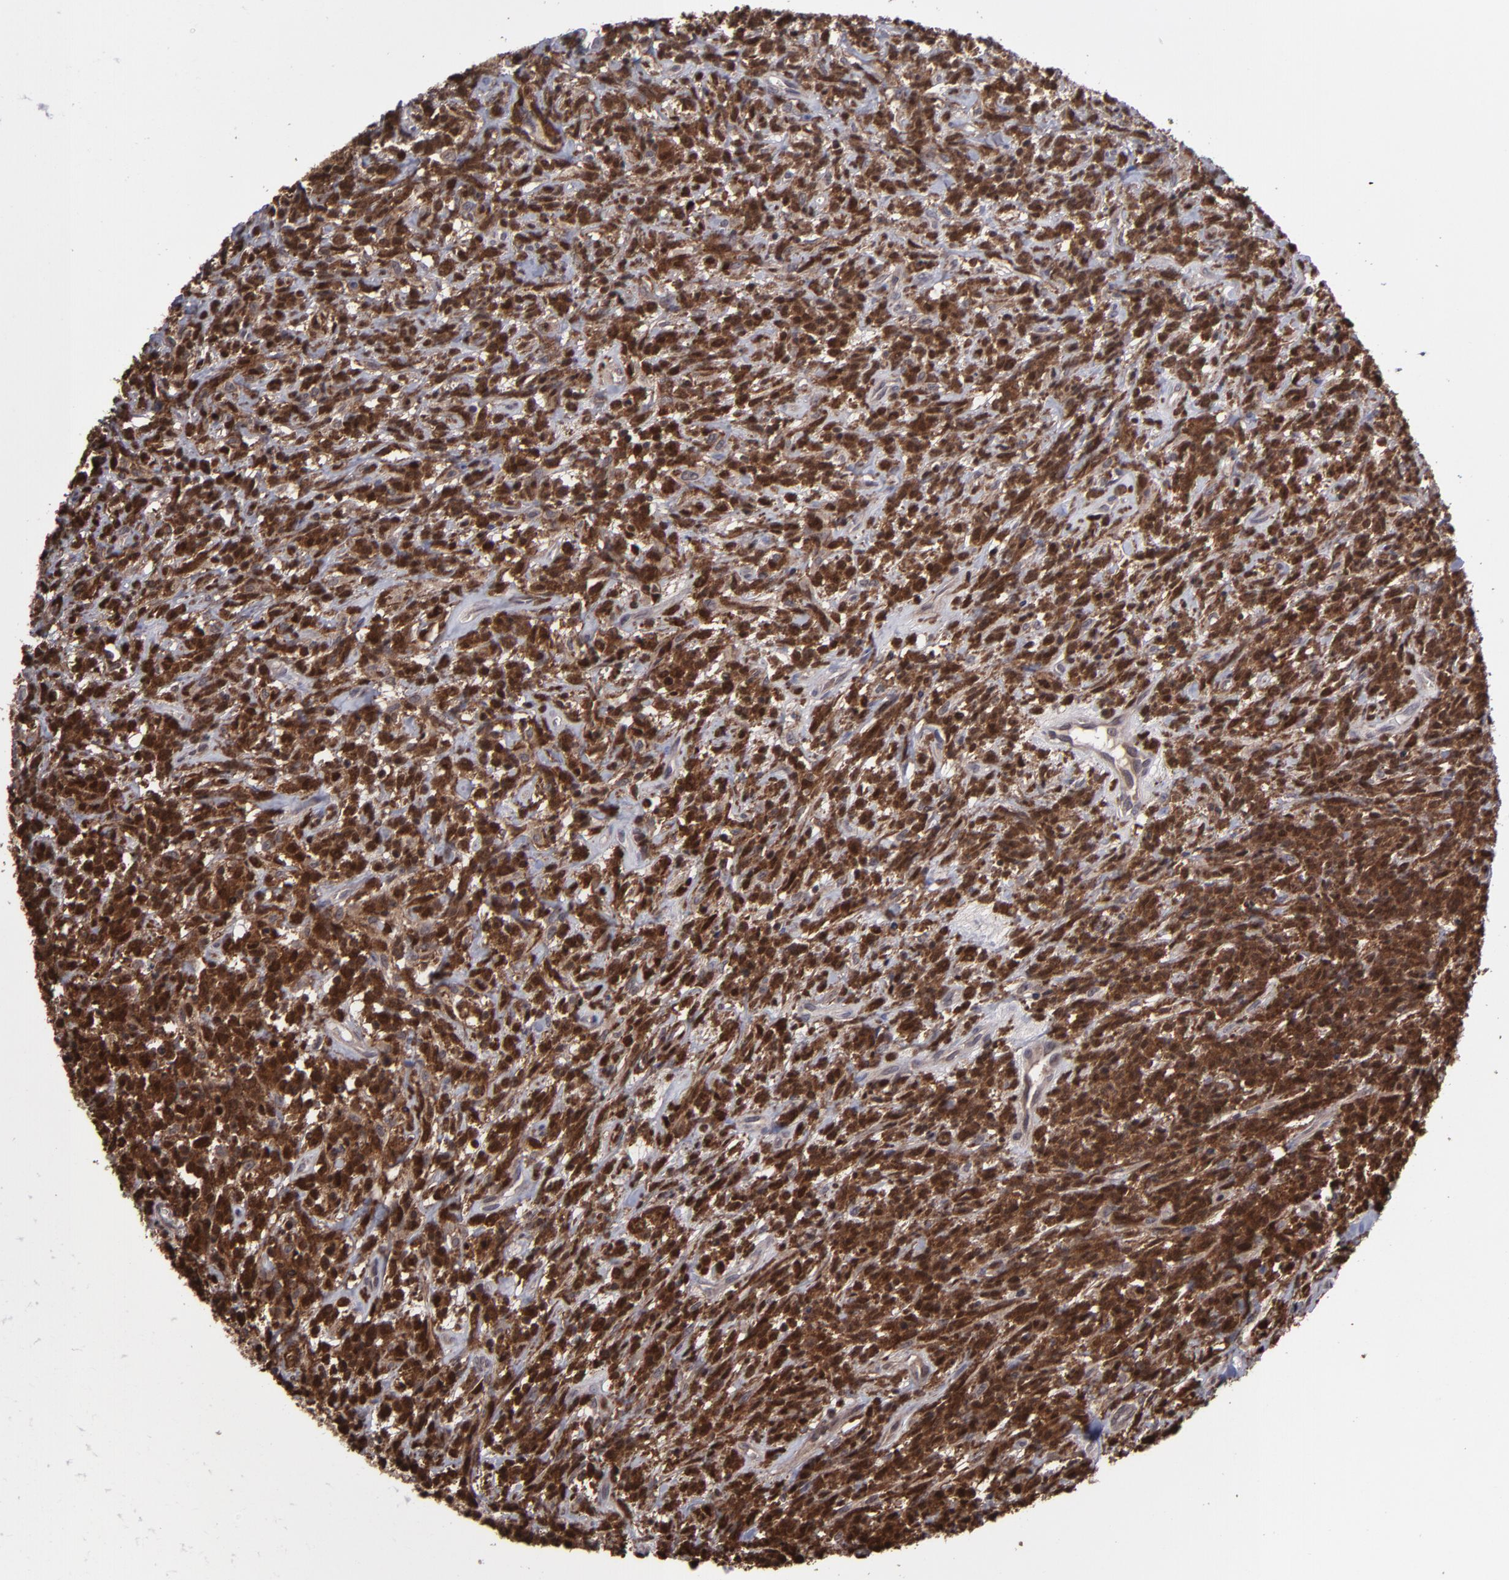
{"staining": {"intensity": "moderate", "quantity": ">75%", "location": "cytoplasmic/membranous,nuclear"}, "tissue": "lymphoma", "cell_type": "Tumor cells", "image_type": "cancer", "snomed": [{"axis": "morphology", "description": "Malignant lymphoma, non-Hodgkin's type, High grade"}, {"axis": "topography", "description": "Lymph node"}], "caption": "Moderate cytoplasmic/membranous and nuclear staining is seen in about >75% of tumor cells in lymphoma. (IHC, brightfield microscopy, high magnification).", "gene": "GRB2", "patient": {"sex": "female", "age": 73}}